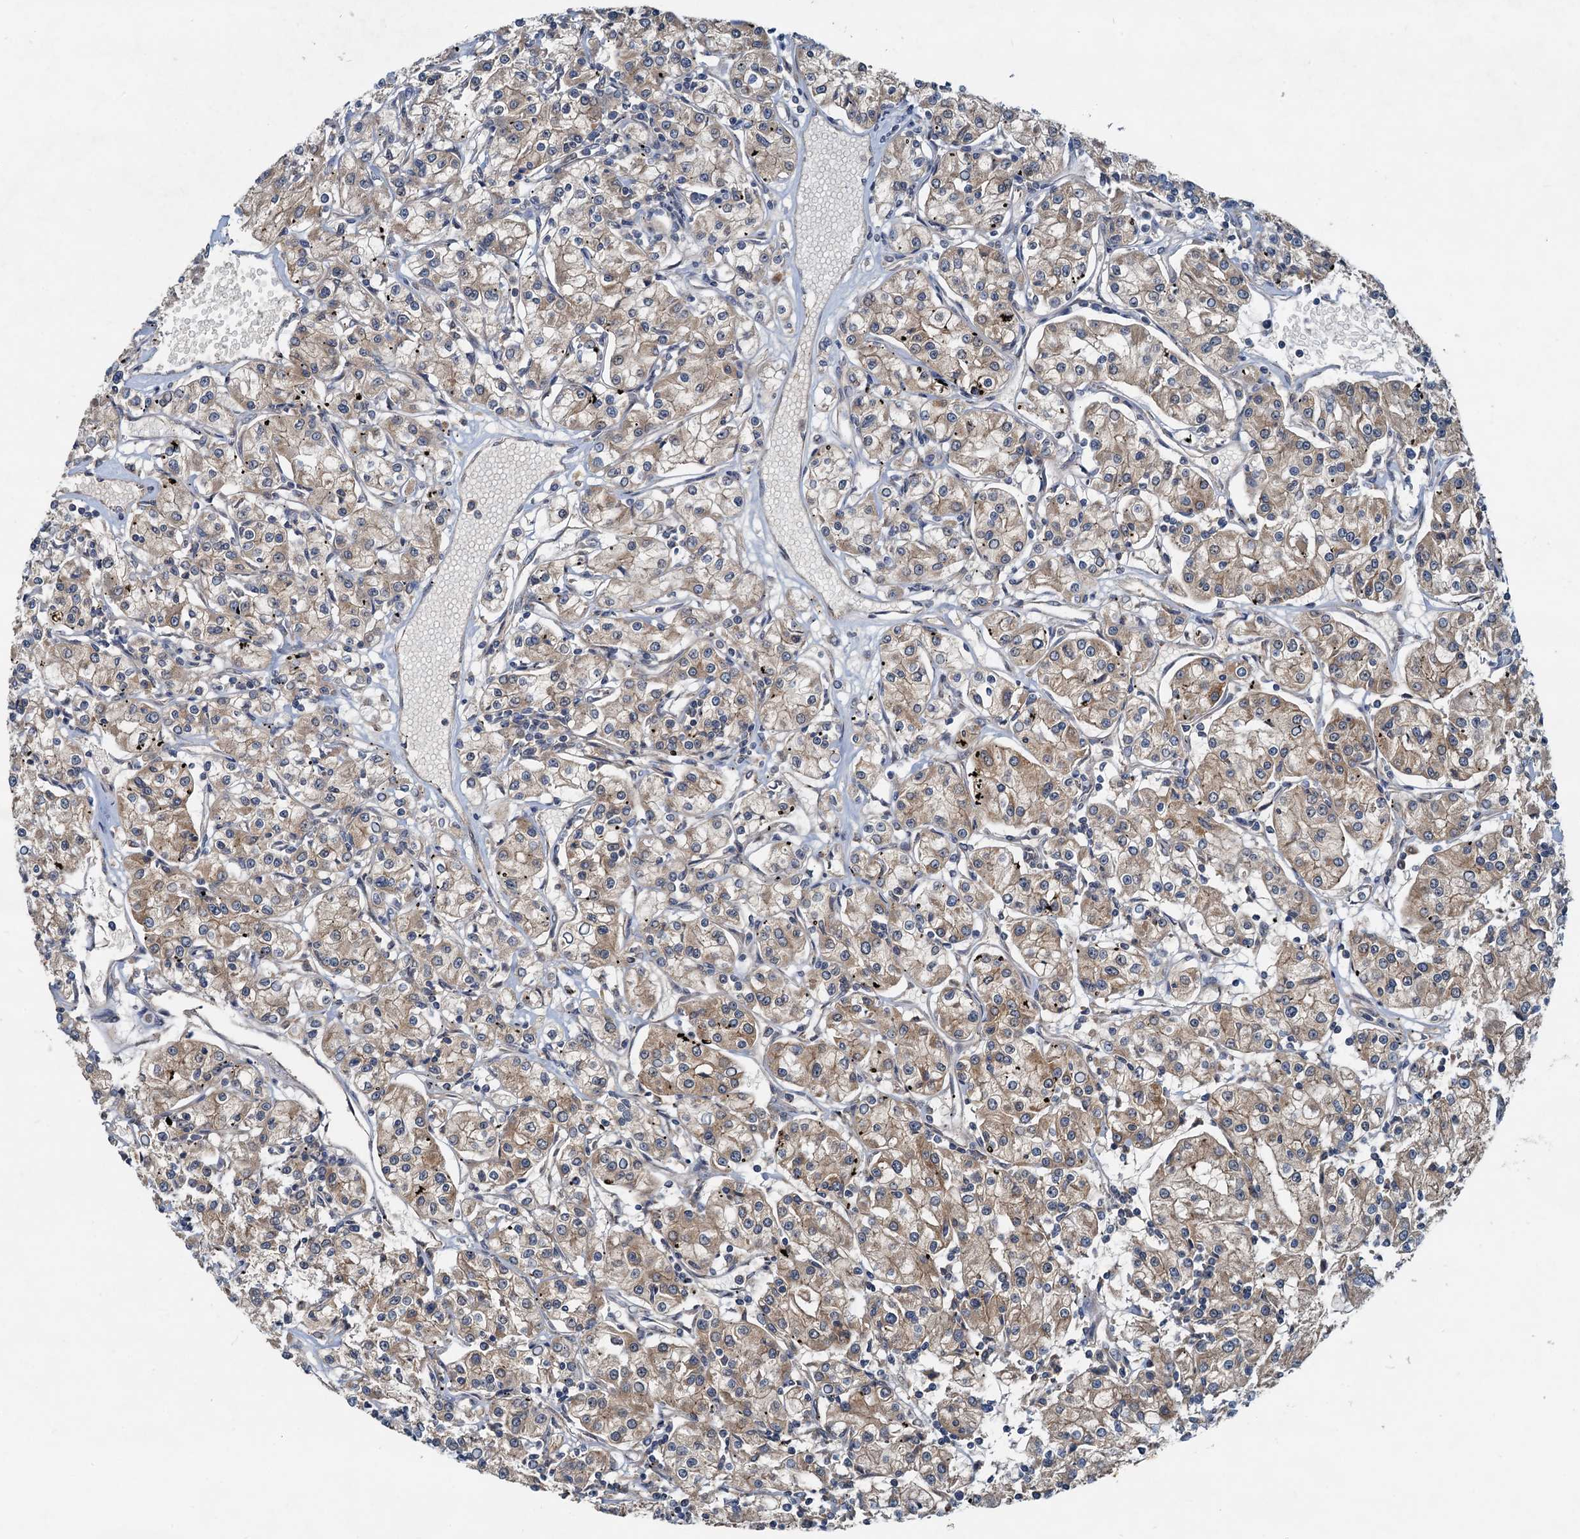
{"staining": {"intensity": "weak", "quantity": ">75%", "location": "cytoplasmic/membranous"}, "tissue": "renal cancer", "cell_type": "Tumor cells", "image_type": "cancer", "snomed": [{"axis": "morphology", "description": "Adenocarcinoma, NOS"}, {"axis": "topography", "description": "Kidney"}], "caption": "Immunohistochemistry staining of renal cancer, which reveals low levels of weak cytoplasmic/membranous staining in about >75% of tumor cells indicating weak cytoplasmic/membranous protein positivity. The staining was performed using DAB (3,3'-diaminobenzidine) (brown) for protein detection and nuclei were counterstained in hematoxylin (blue).", "gene": "CEP68", "patient": {"sex": "female", "age": 59}}